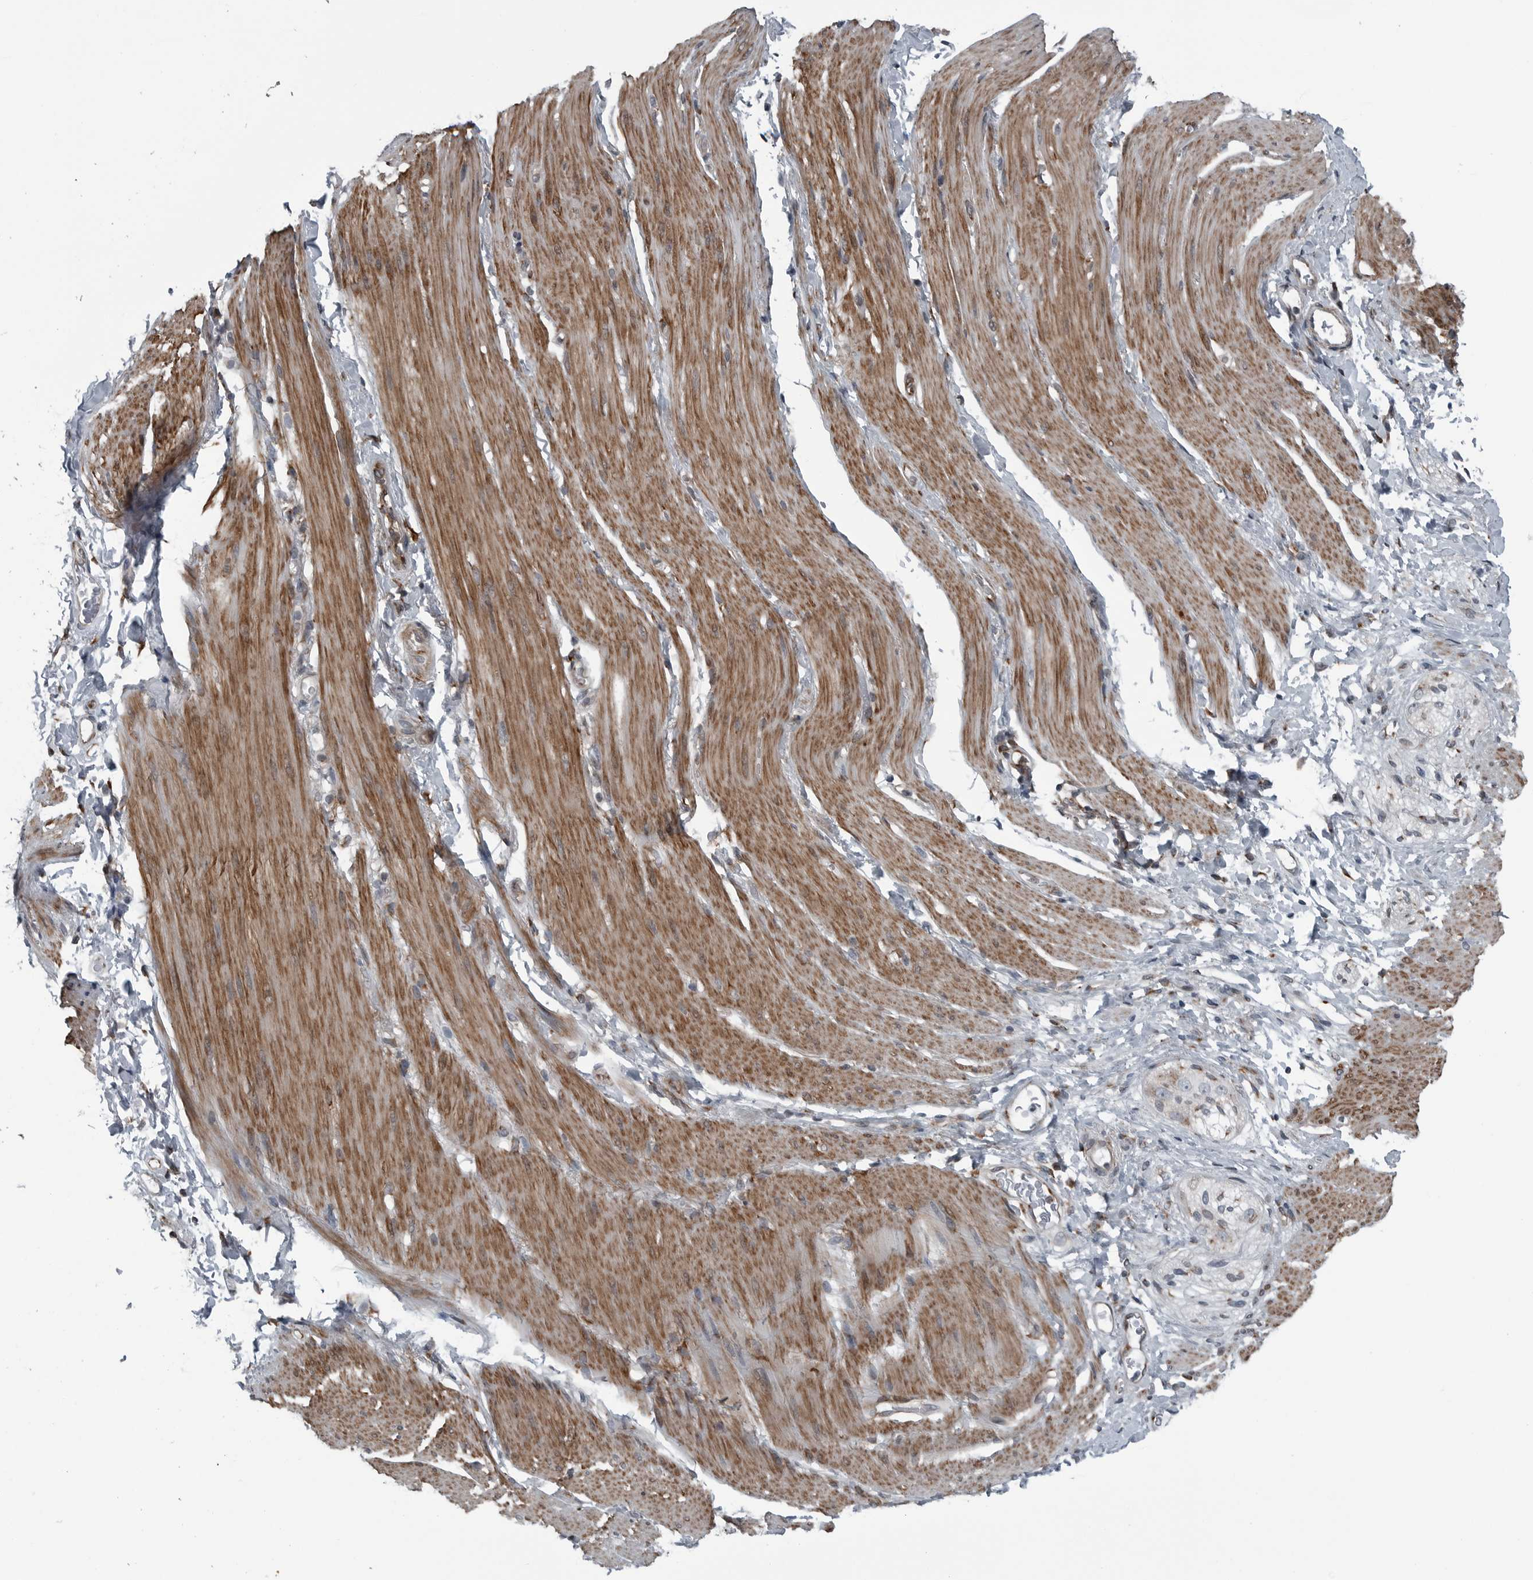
{"staining": {"intensity": "moderate", "quantity": "25%-75%", "location": "cytoplasmic/membranous"}, "tissue": "smooth muscle", "cell_type": "Smooth muscle cells", "image_type": "normal", "snomed": [{"axis": "morphology", "description": "Normal tissue, NOS"}, {"axis": "topography", "description": "Smooth muscle"}, {"axis": "topography", "description": "Small intestine"}], "caption": "Protein expression by immunohistochemistry (IHC) reveals moderate cytoplasmic/membranous positivity in approximately 25%-75% of smooth muscle cells in normal smooth muscle.", "gene": "CEP85", "patient": {"sex": "female", "age": 84}}